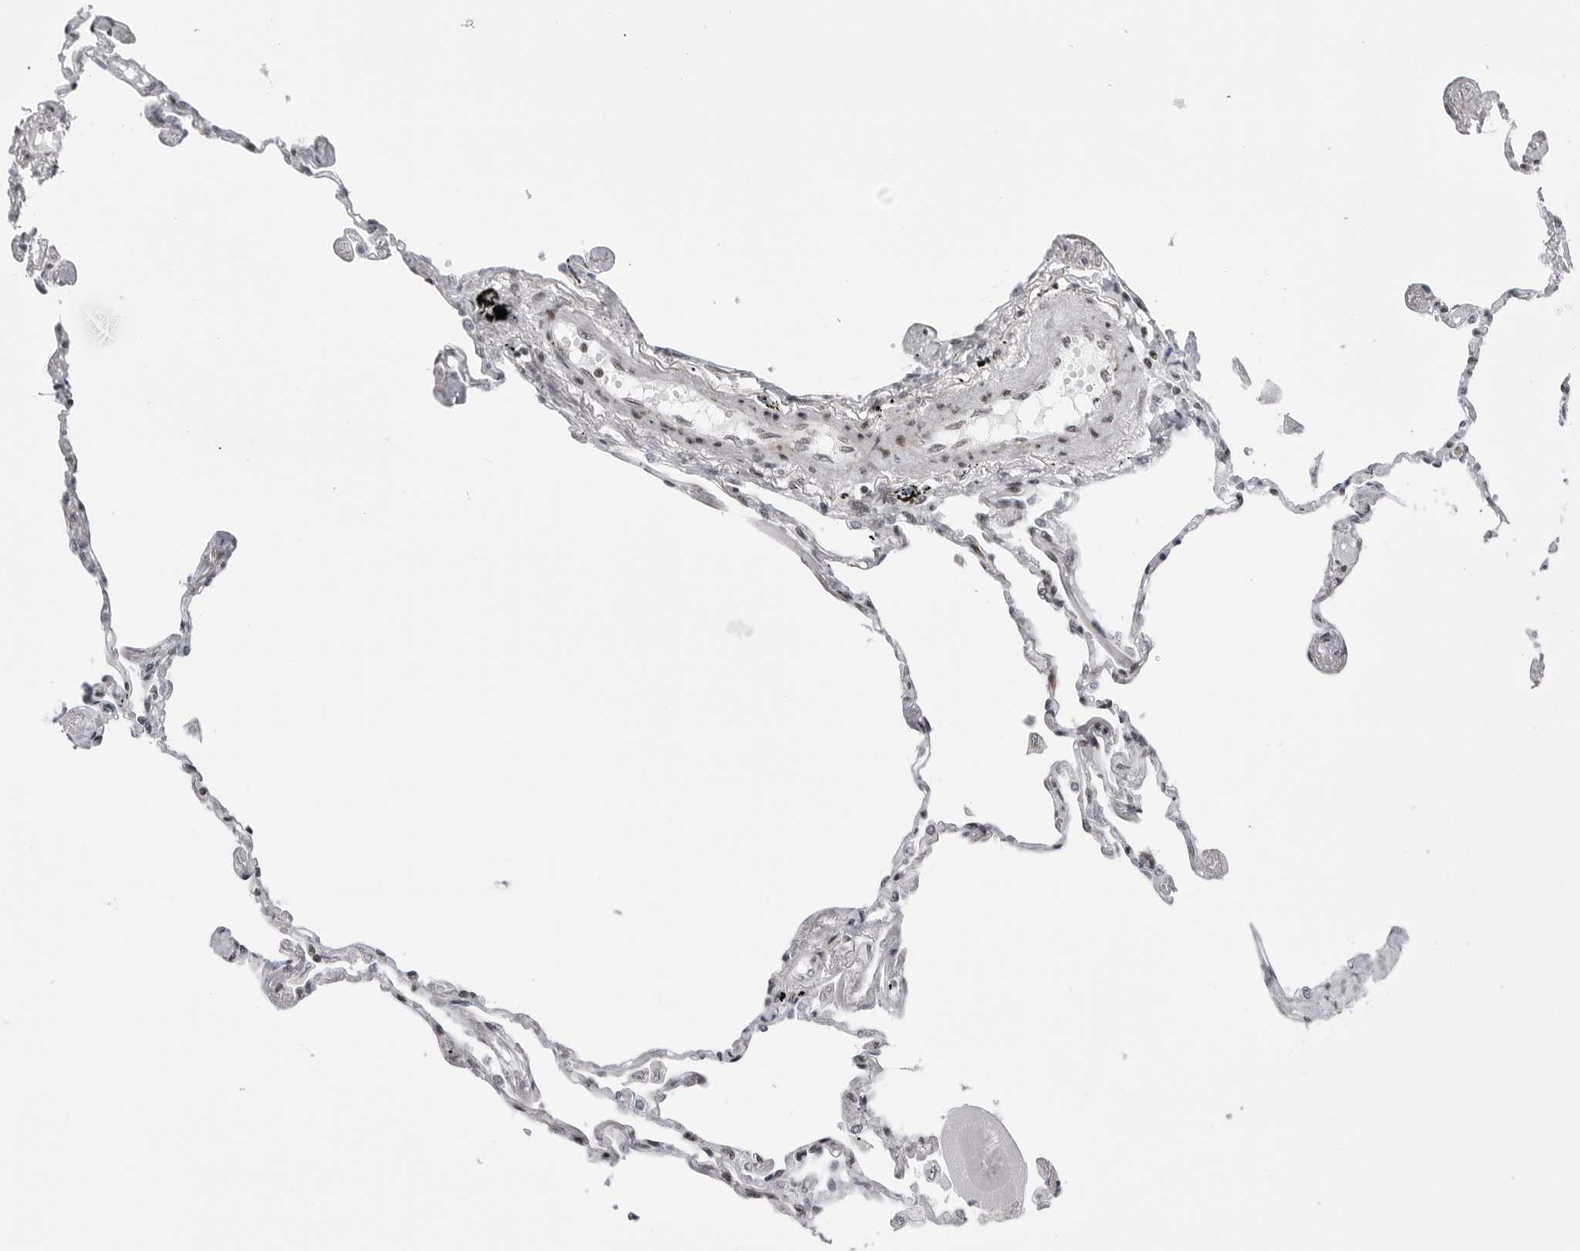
{"staining": {"intensity": "weak", "quantity": "25%-75%", "location": "nuclear"}, "tissue": "lung", "cell_type": "Alveolar cells", "image_type": "normal", "snomed": [{"axis": "morphology", "description": "Normal tissue, NOS"}, {"axis": "topography", "description": "Lung"}], "caption": "Protein expression analysis of normal lung shows weak nuclear staining in about 25%-75% of alveolar cells. (DAB IHC, brown staining for protein, blue staining for nuclei).", "gene": "TRIM66", "patient": {"sex": "female", "age": 67}}